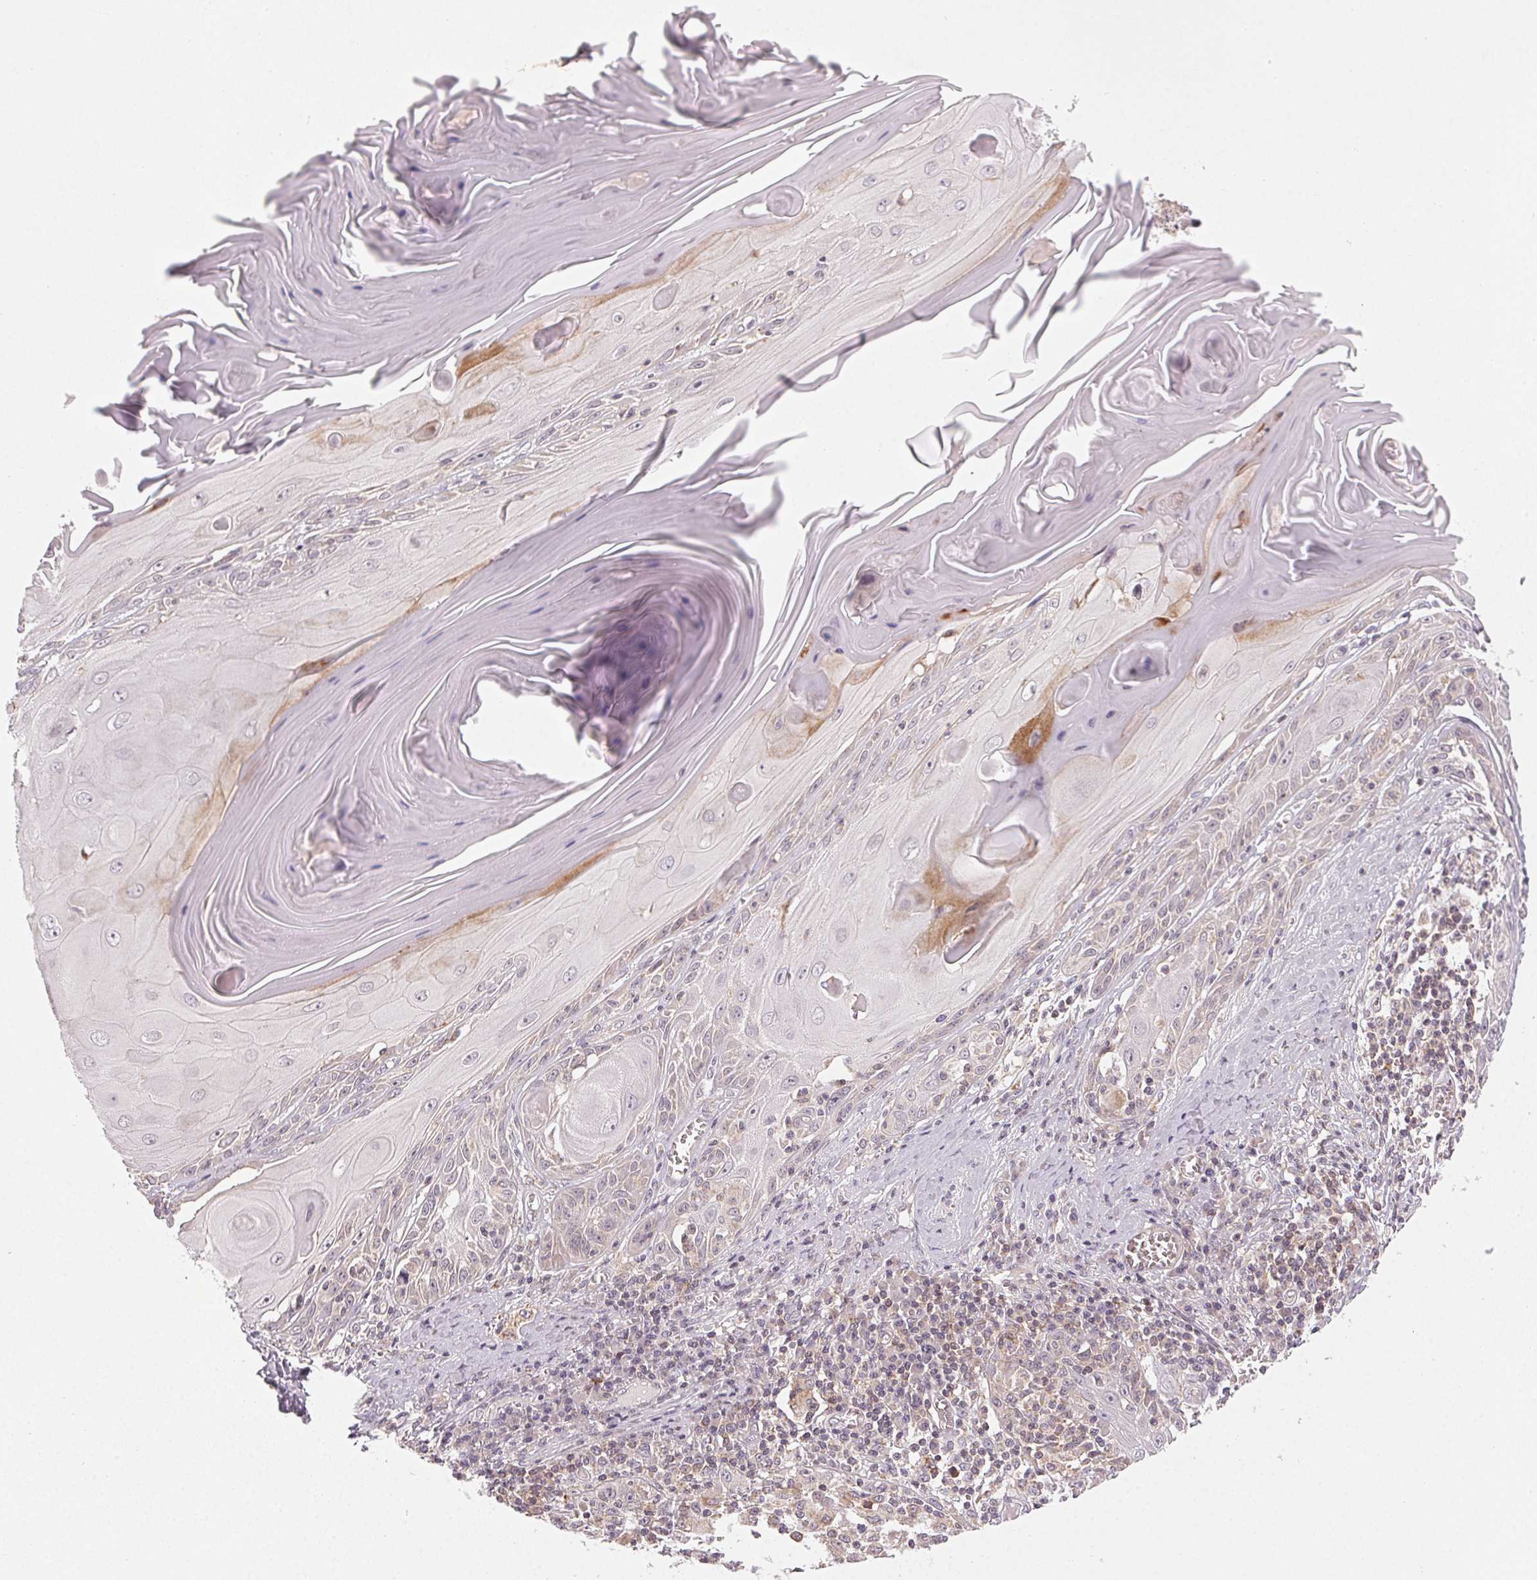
{"staining": {"intensity": "negative", "quantity": "none", "location": "none"}, "tissue": "skin cancer", "cell_type": "Tumor cells", "image_type": "cancer", "snomed": [{"axis": "morphology", "description": "Squamous cell carcinoma, NOS"}, {"axis": "topography", "description": "Skin"}, {"axis": "topography", "description": "Vulva"}], "caption": "IHC photomicrograph of neoplastic tissue: squamous cell carcinoma (skin) stained with DAB shows no significant protein positivity in tumor cells.", "gene": "NCOA4", "patient": {"sex": "female", "age": 85}}